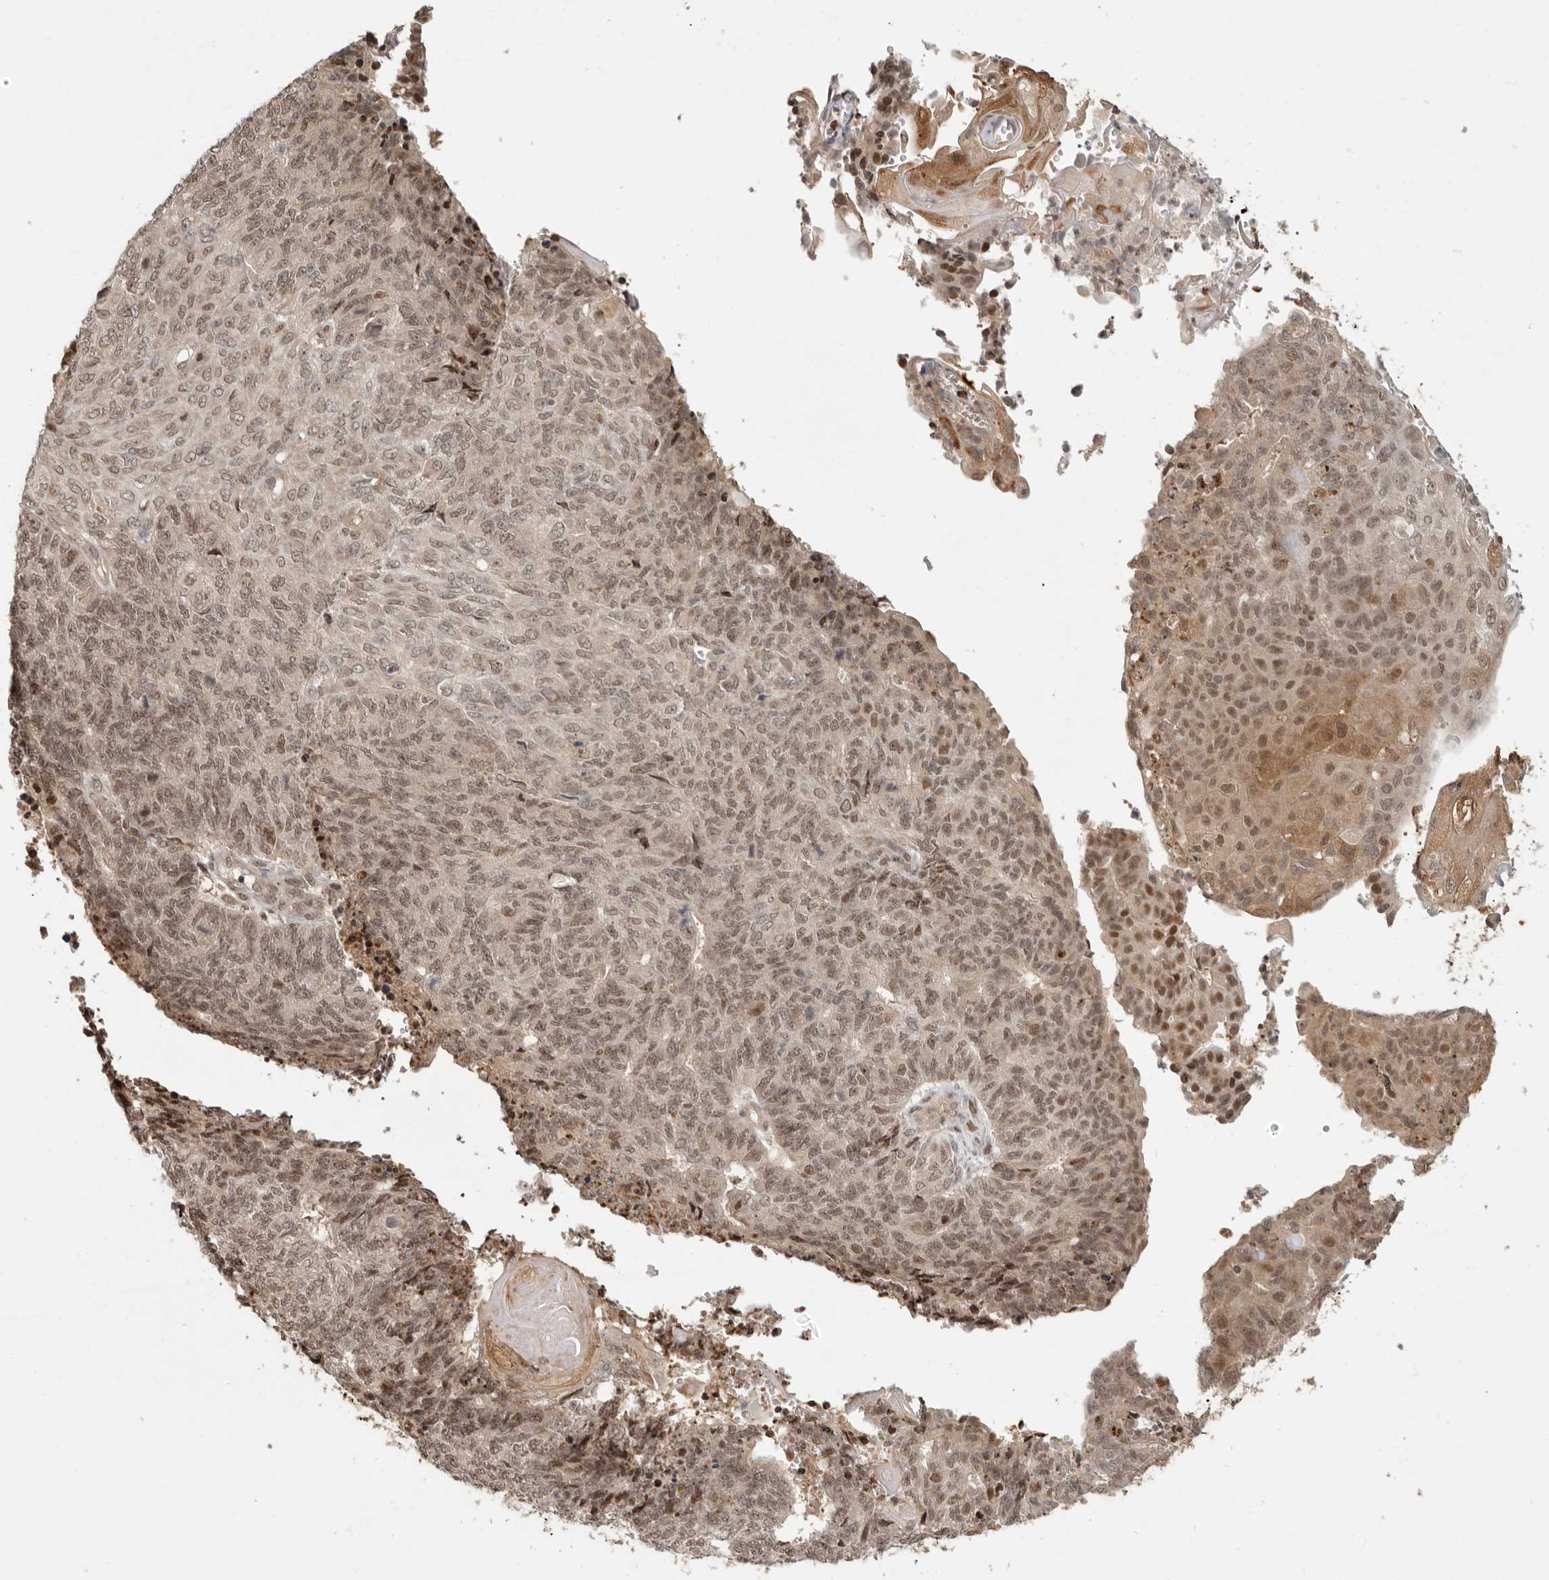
{"staining": {"intensity": "moderate", "quantity": ">75%", "location": "nuclear"}, "tissue": "endometrial cancer", "cell_type": "Tumor cells", "image_type": "cancer", "snomed": [{"axis": "morphology", "description": "Adenocarcinoma, NOS"}, {"axis": "topography", "description": "Endometrium"}], "caption": "This photomicrograph displays IHC staining of human endometrial cancer (adenocarcinoma), with medium moderate nuclear positivity in approximately >75% of tumor cells.", "gene": "PSMA5", "patient": {"sex": "female", "age": 32}}